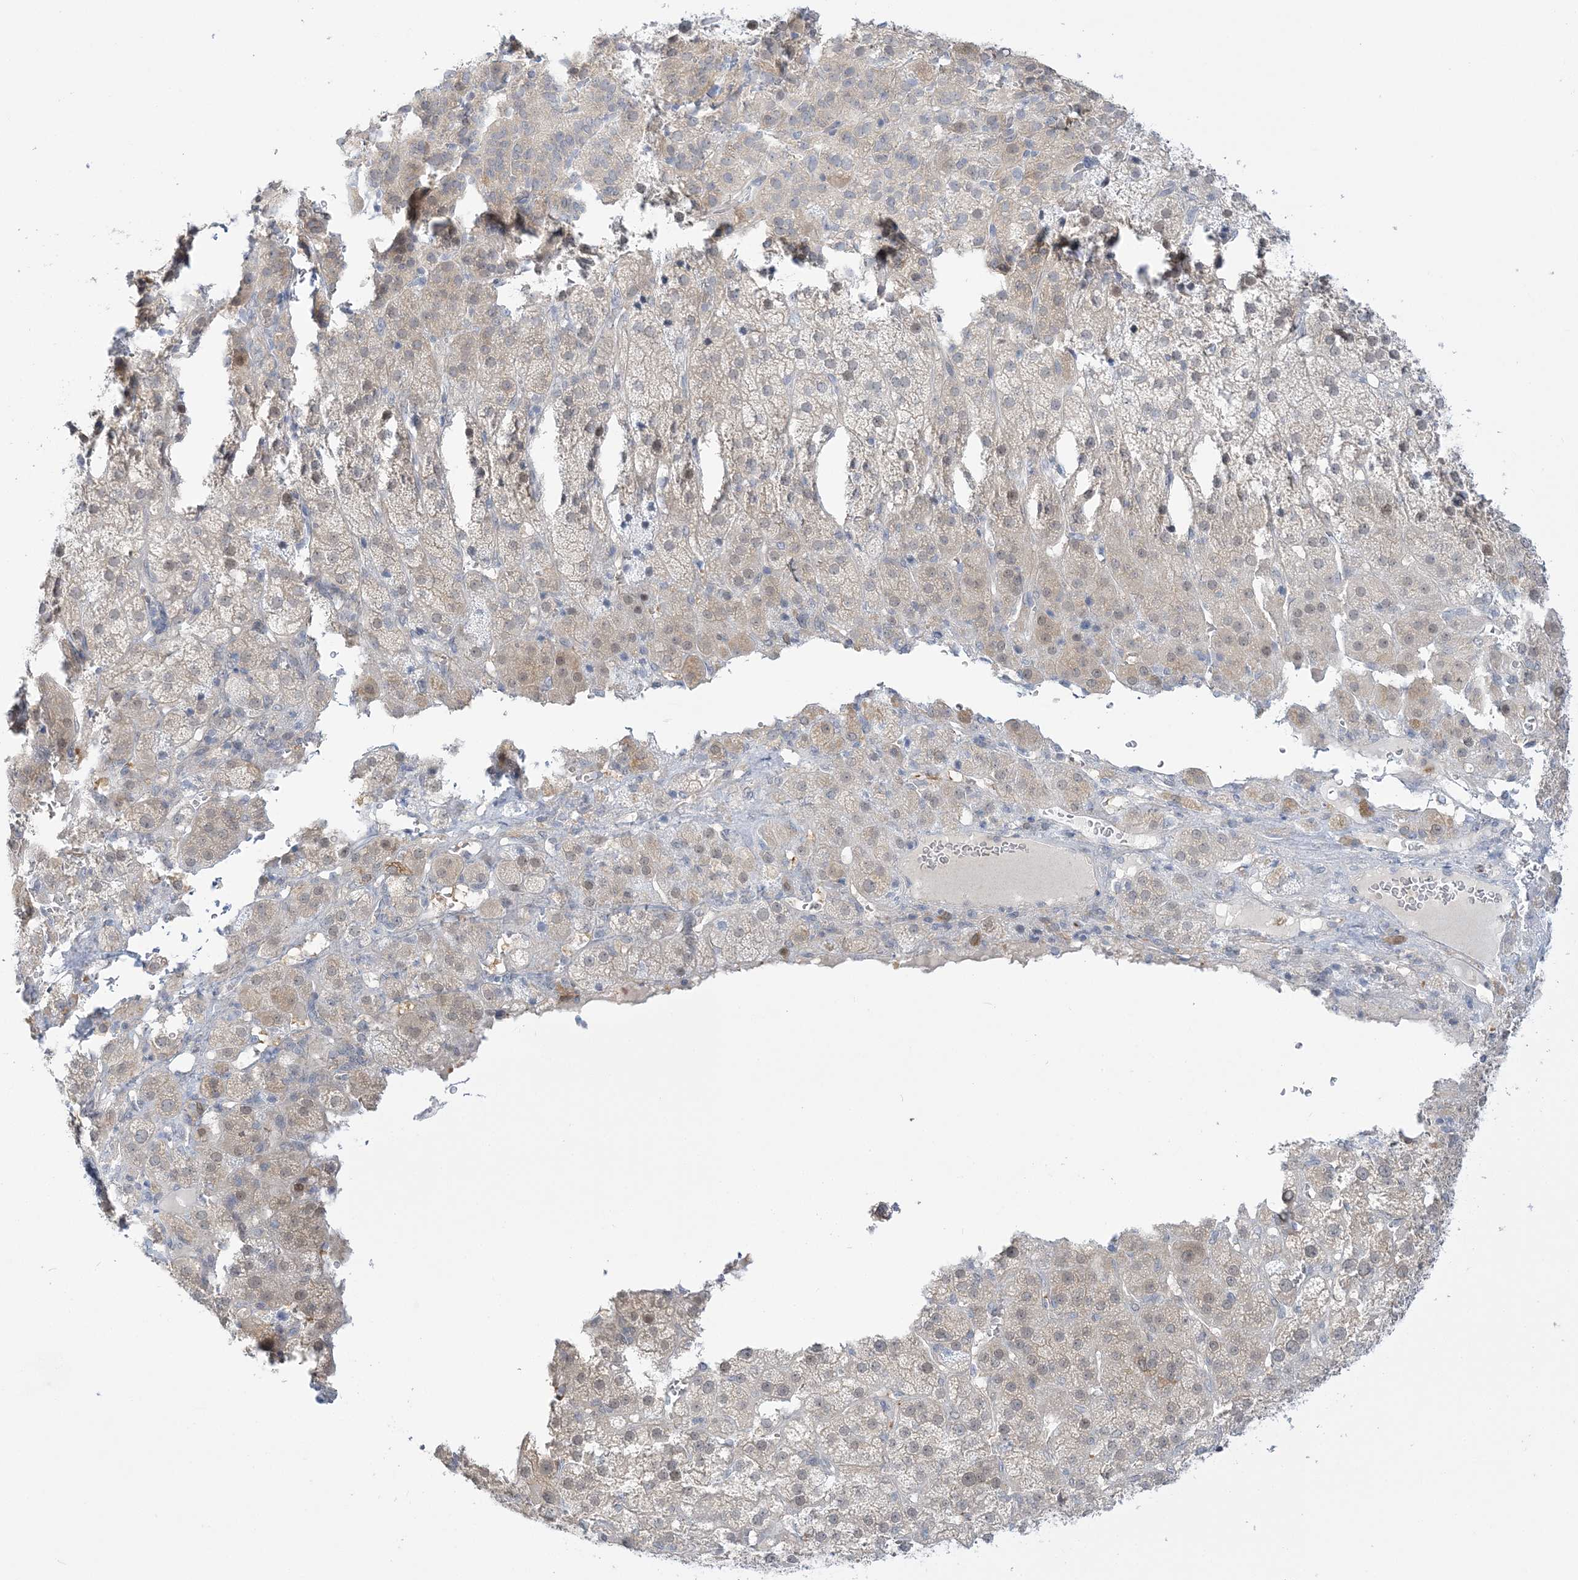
{"staining": {"intensity": "weak", "quantity": "<25%", "location": "cytoplasmic/membranous,nuclear"}, "tissue": "adrenal gland", "cell_type": "Glandular cells", "image_type": "normal", "snomed": [{"axis": "morphology", "description": "Normal tissue, NOS"}, {"axis": "topography", "description": "Adrenal gland"}], "caption": "This photomicrograph is of unremarkable adrenal gland stained with IHC to label a protein in brown with the nuclei are counter-stained blue. There is no staining in glandular cells.", "gene": "THADA", "patient": {"sex": "female", "age": 57}}